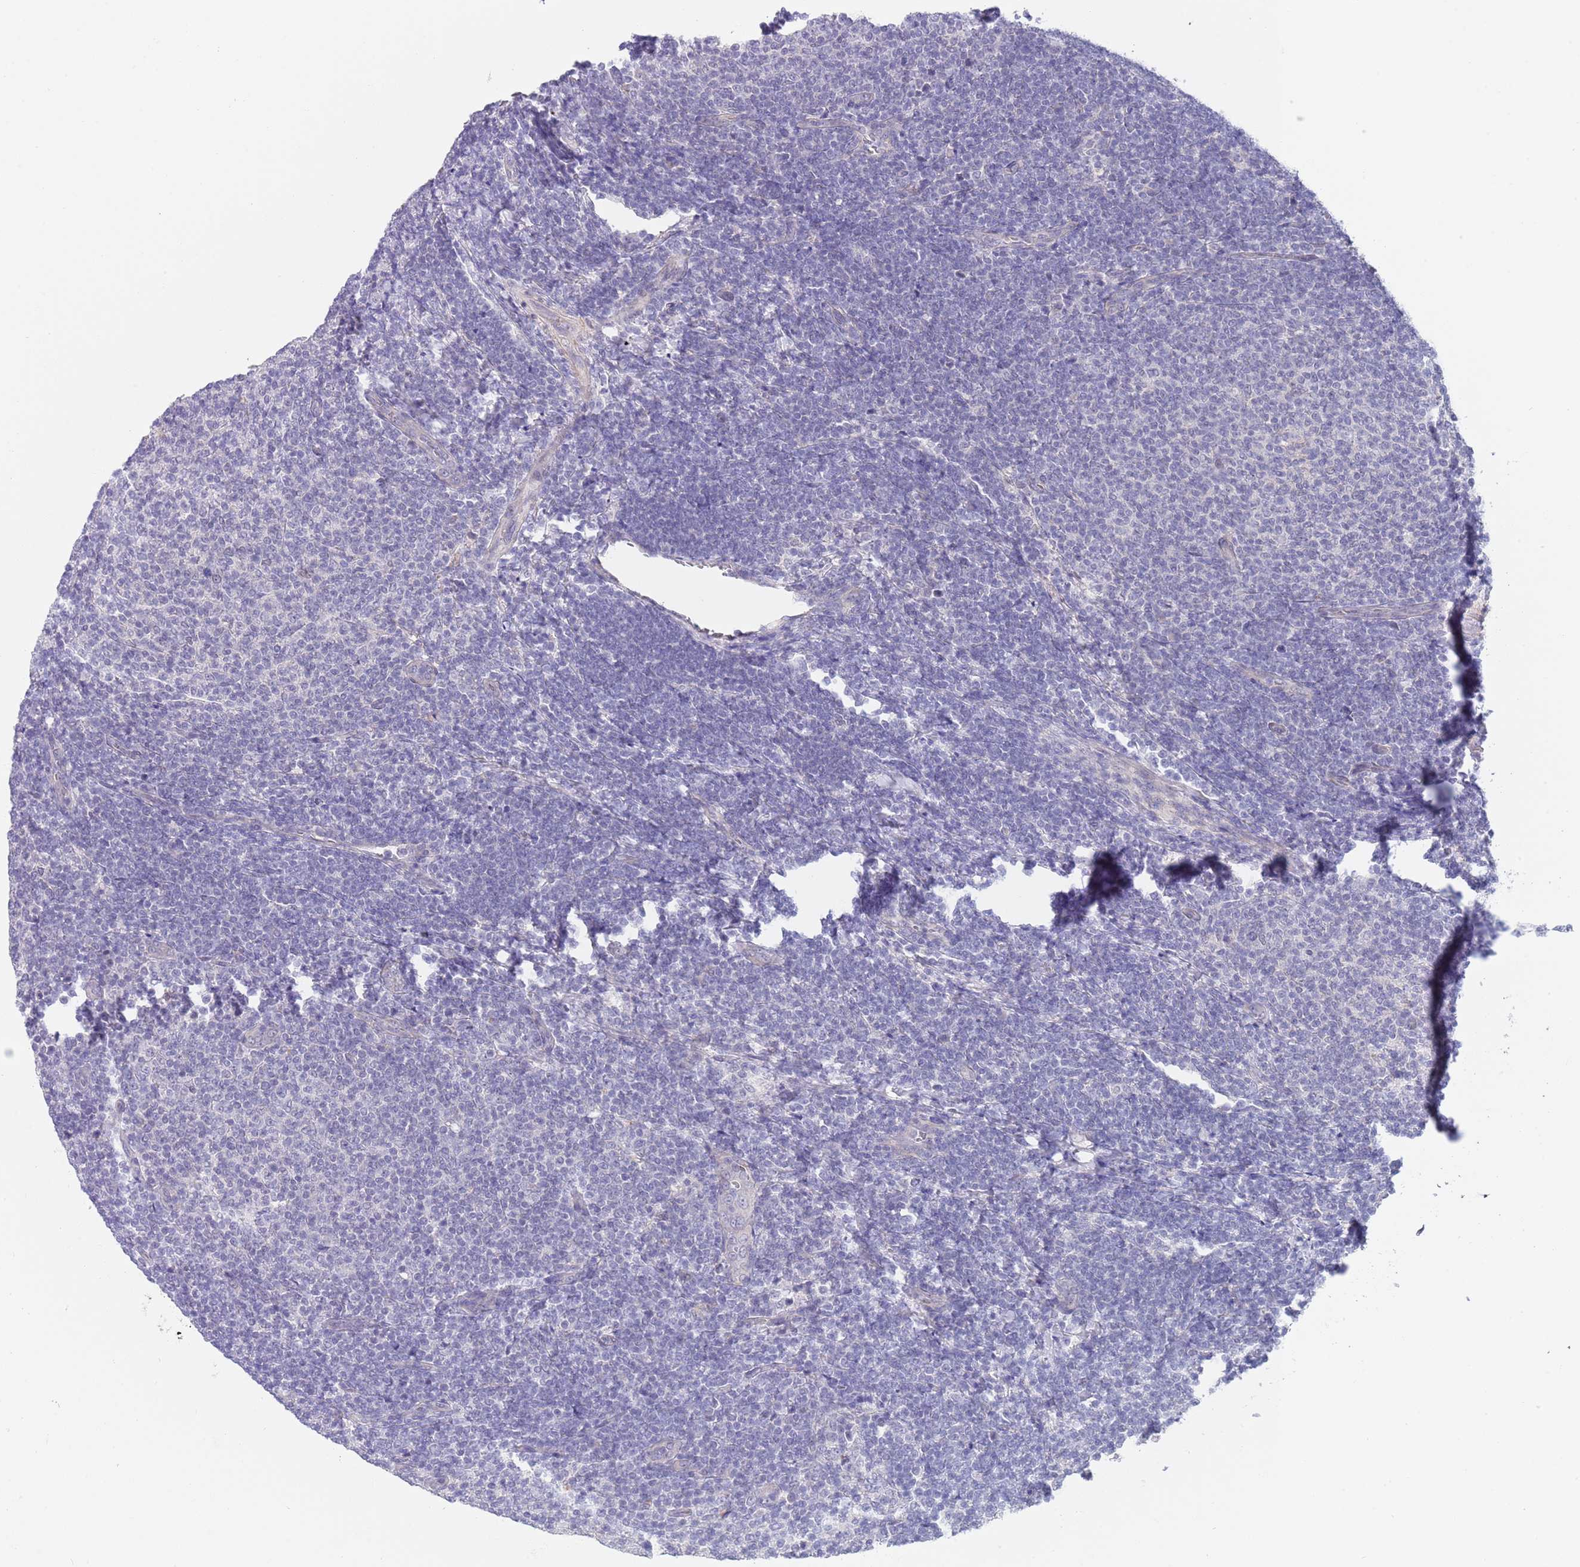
{"staining": {"intensity": "negative", "quantity": "none", "location": "none"}, "tissue": "lymphoma", "cell_type": "Tumor cells", "image_type": "cancer", "snomed": [{"axis": "morphology", "description": "Malignant lymphoma, non-Hodgkin's type, Low grade"}, {"axis": "topography", "description": "Lymph node"}], "caption": "This is an immunohistochemistry (IHC) histopathology image of human lymphoma. There is no positivity in tumor cells.", "gene": "RNF169", "patient": {"sex": "male", "age": 66}}